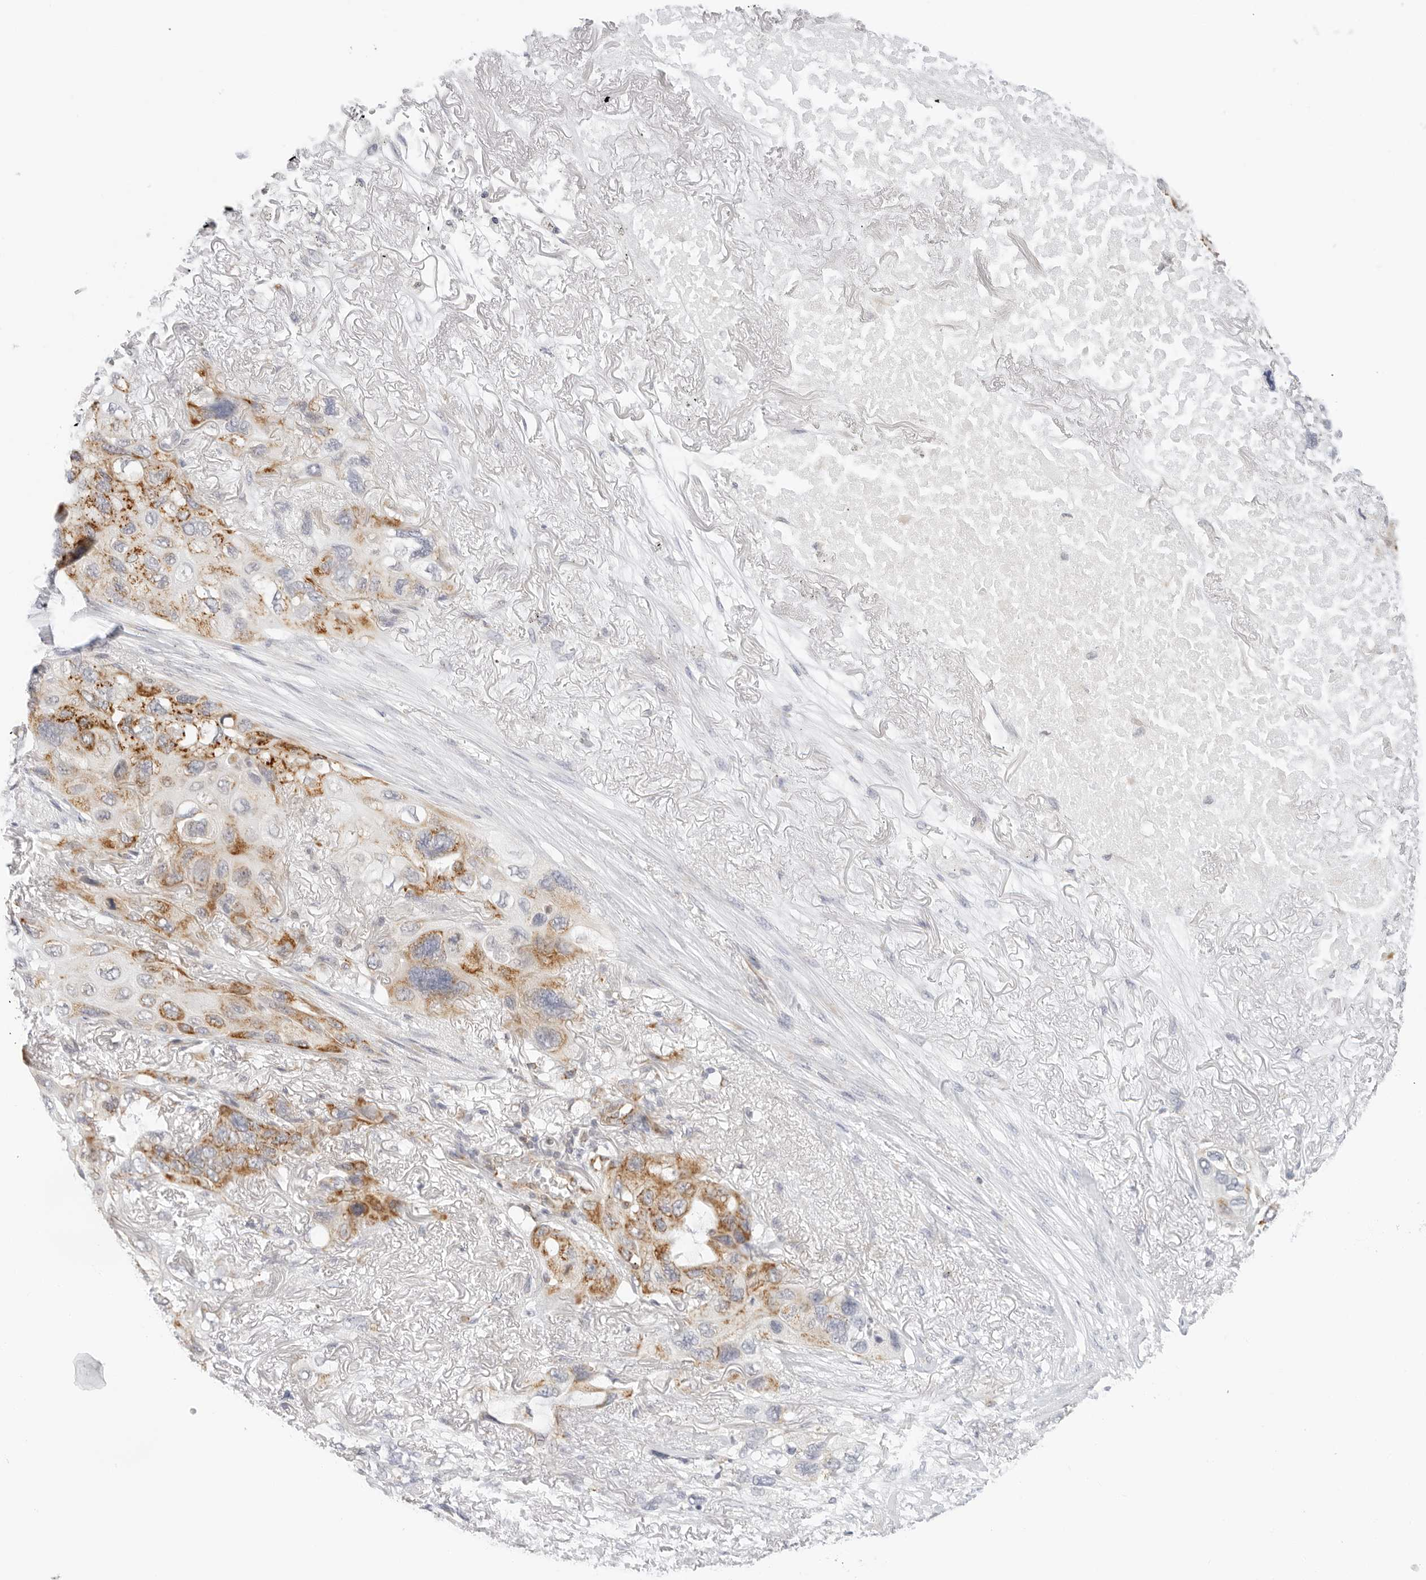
{"staining": {"intensity": "strong", "quantity": ">75%", "location": "cytoplasmic/membranous"}, "tissue": "lung cancer", "cell_type": "Tumor cells", "image_type": "cancer", "snomed": [{"axis": "morphology", "description": "Squamous cell carcinoma, NOS"}, {"axis": "topography", "description": "Lung"}], "caption": "Human lung cancer stained with a protein marker exhibits strong staining in tumor cells.", "gene": "RC3H1", "patient": {"sex": "female", "age": 73}}